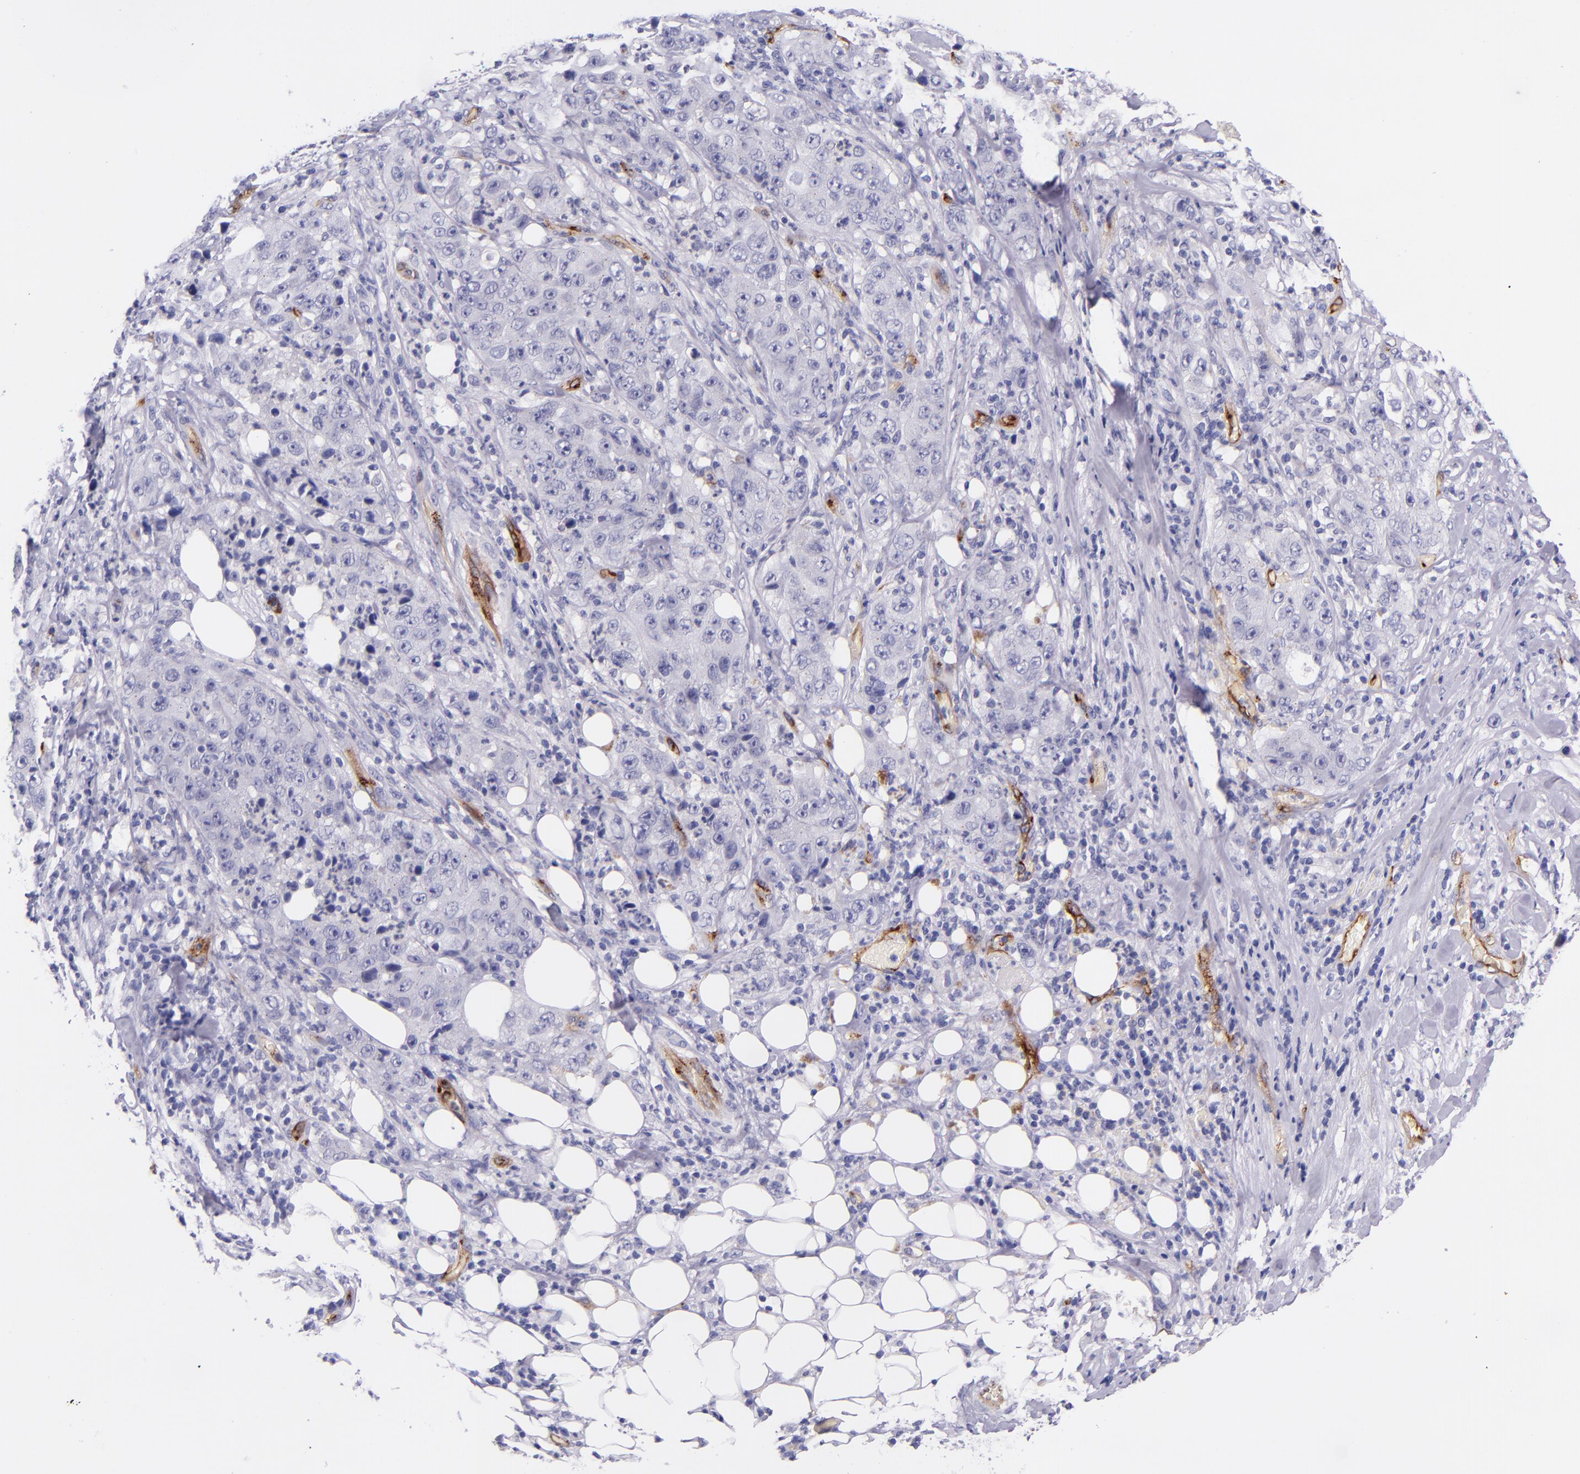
{"staining": {"intensity": "negative", "quantity": "none", "location": "none"}, "tissue": "lung cancer", "cell_type": "Tumor cells", "image_type": "cancer", "snomed": [{"axis": "morphology", "description": "Squamous cell carcinoma, NOS"}, {"axis": "topography", "description": "Lung"}], "caption": "The image displays no significant expression in tumor cells of squamous cell carcinoma (lung).", "gene": "NOS3", "patient": {"sex": "male", "age": 64}}